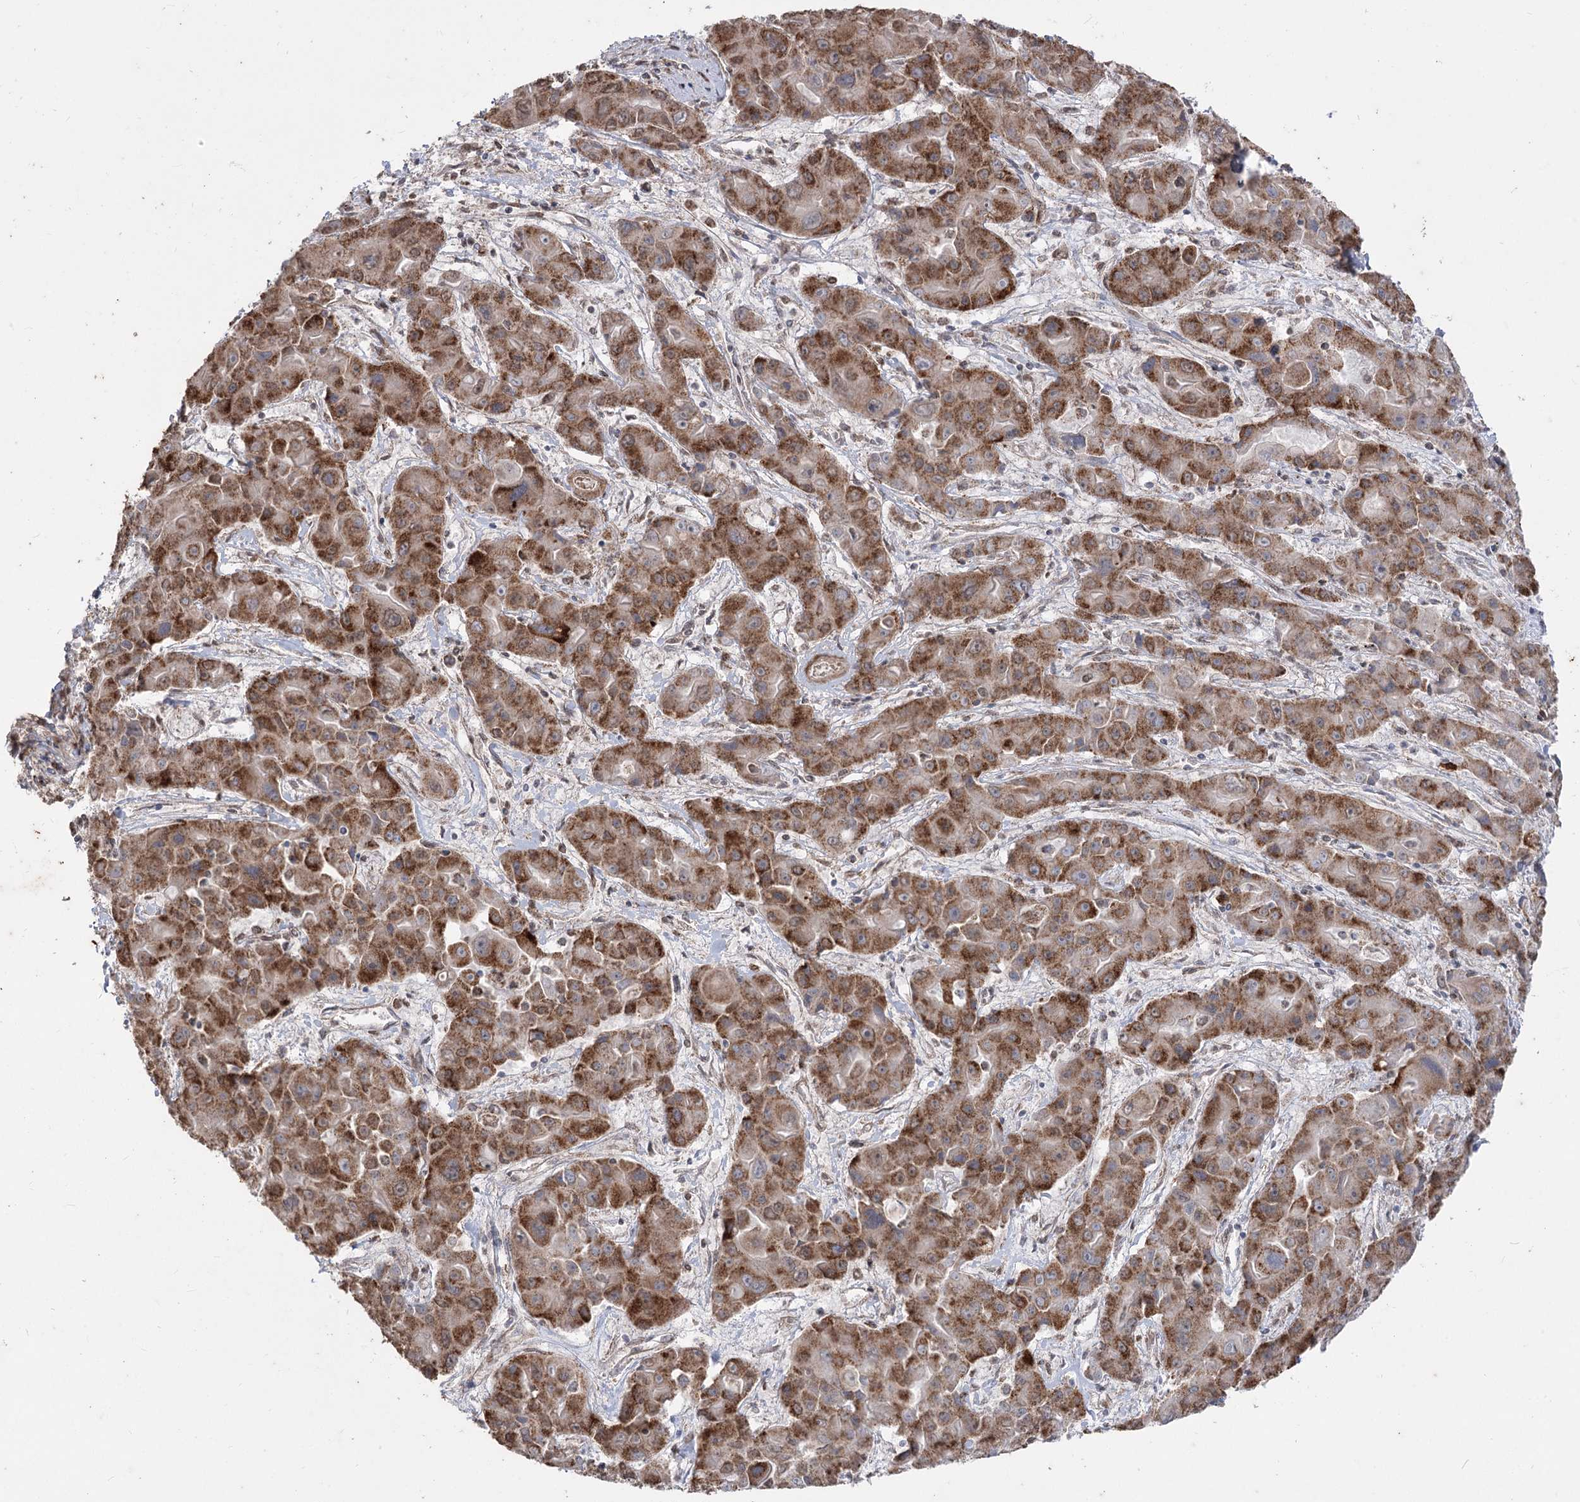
{"staining": {"intensity": "strong", "quantity": ">75%", "location": "cytoplasmic/membranous"}, "tissue": "liver cancer", "cell_type": "Tumor cells", "image_type": "cancer", "snomed": [{"axis": "morphology", "description": "Cholangiocarcinoma"}, {"axis": "topography", "description": "Liver"}], "caption": "Immunohistochemical staining of human liver cholangiocarcinoma shows high levels of strong cytoplasmic/membranous protein expression in approximately >75% of tumor cells.", "gene": "ZSCAN23", "patient": {"sex": "male", "age": 67}}